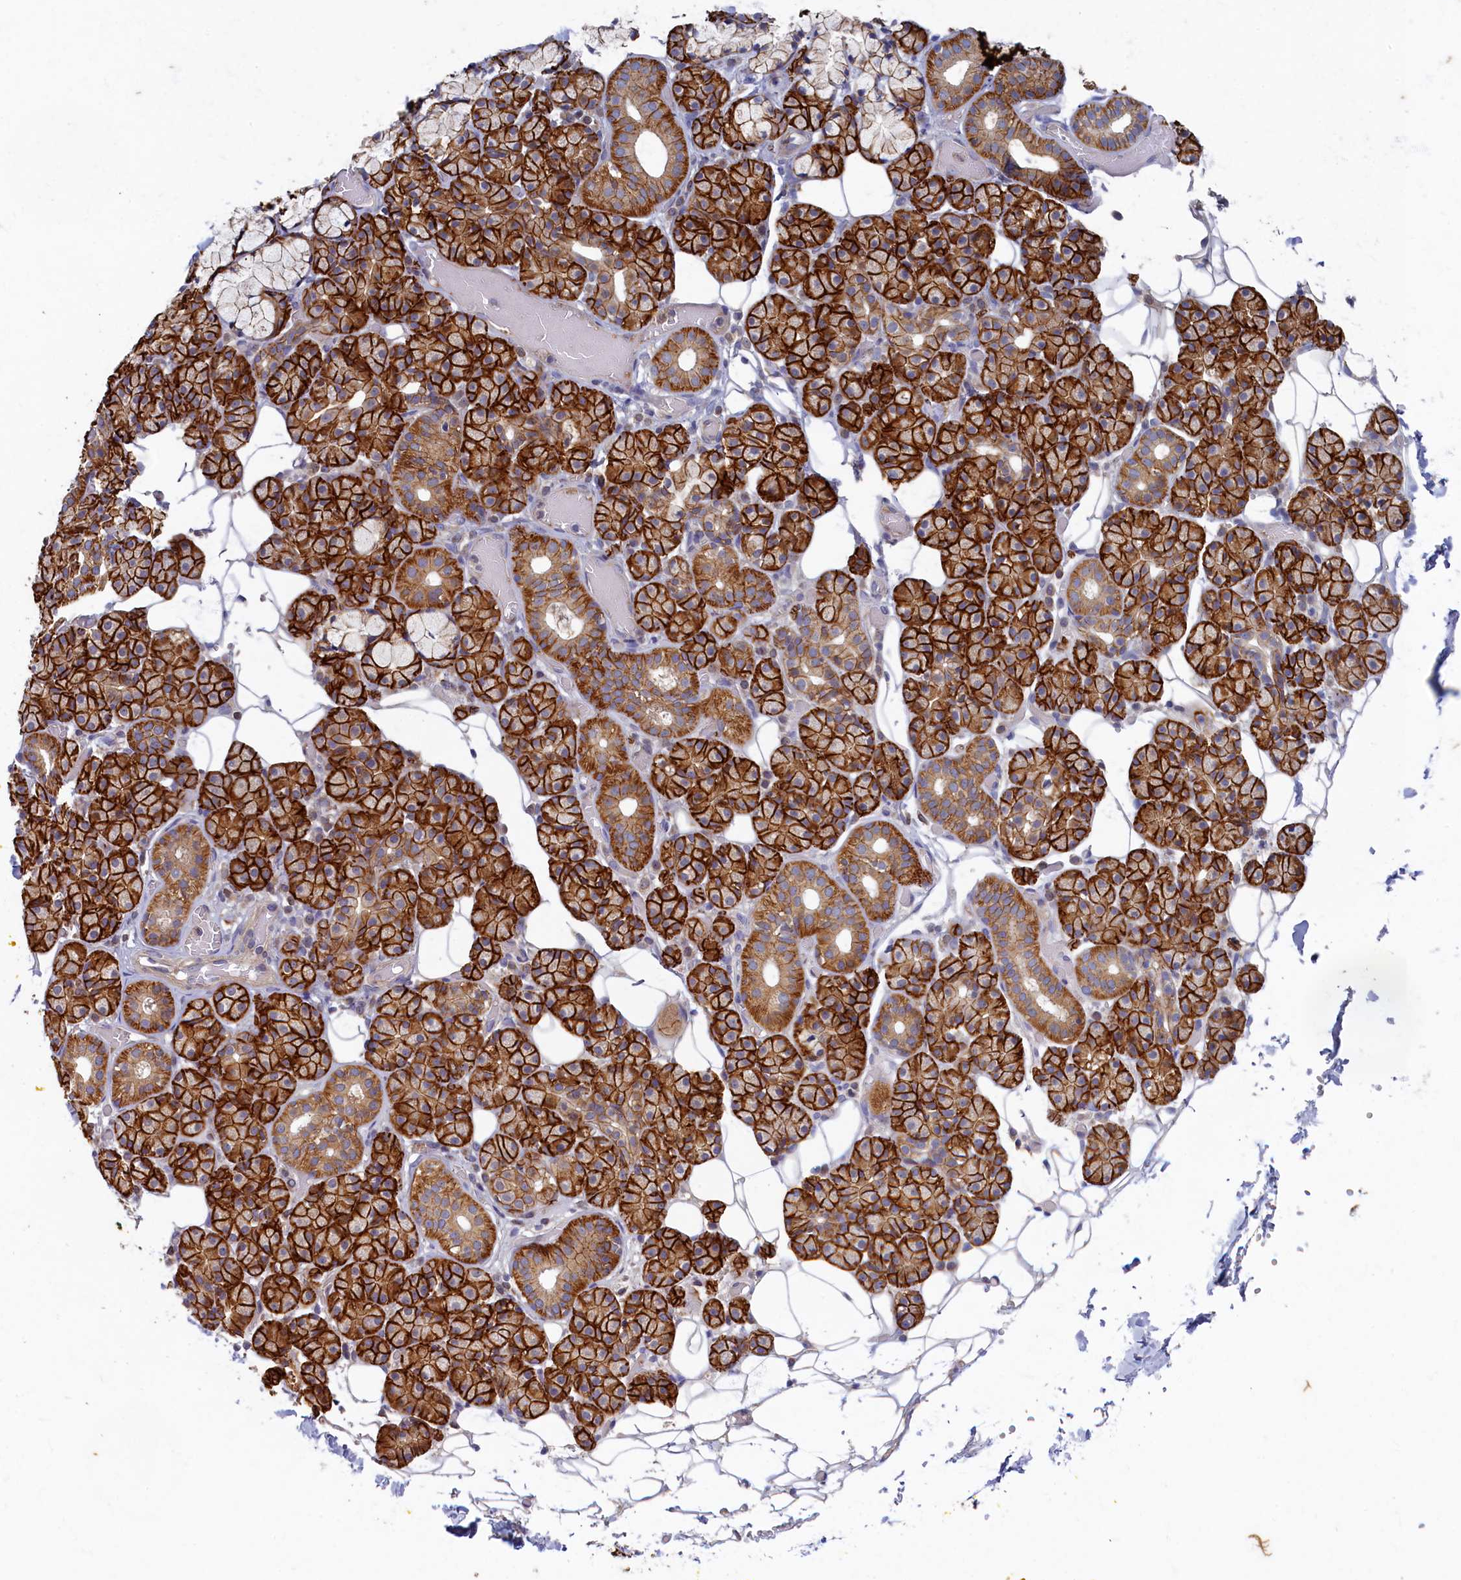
{"staining": {"intensity": "strong", "quantity": ">75%", "location": "cytoplasmic/membranous"}, "tissue": "salivary gland", "cell_type": "Glandular cells", "image_type": "normal", "snomed": [{"axis": "morphology", "description": "Normal tissue, NOS"}, {"axis": "topography", "description": "Salivary gland"}], "caption": "Salivary gland was stained to show a protein in brown. There is high levels of strong cytoplasmic/membranous positivity in approximately >75% of glandular cells. (IHC, brightfield microscopy, high magnification).", "gene": "WDR59", "patient": {"sex": "male", "age": 63}}